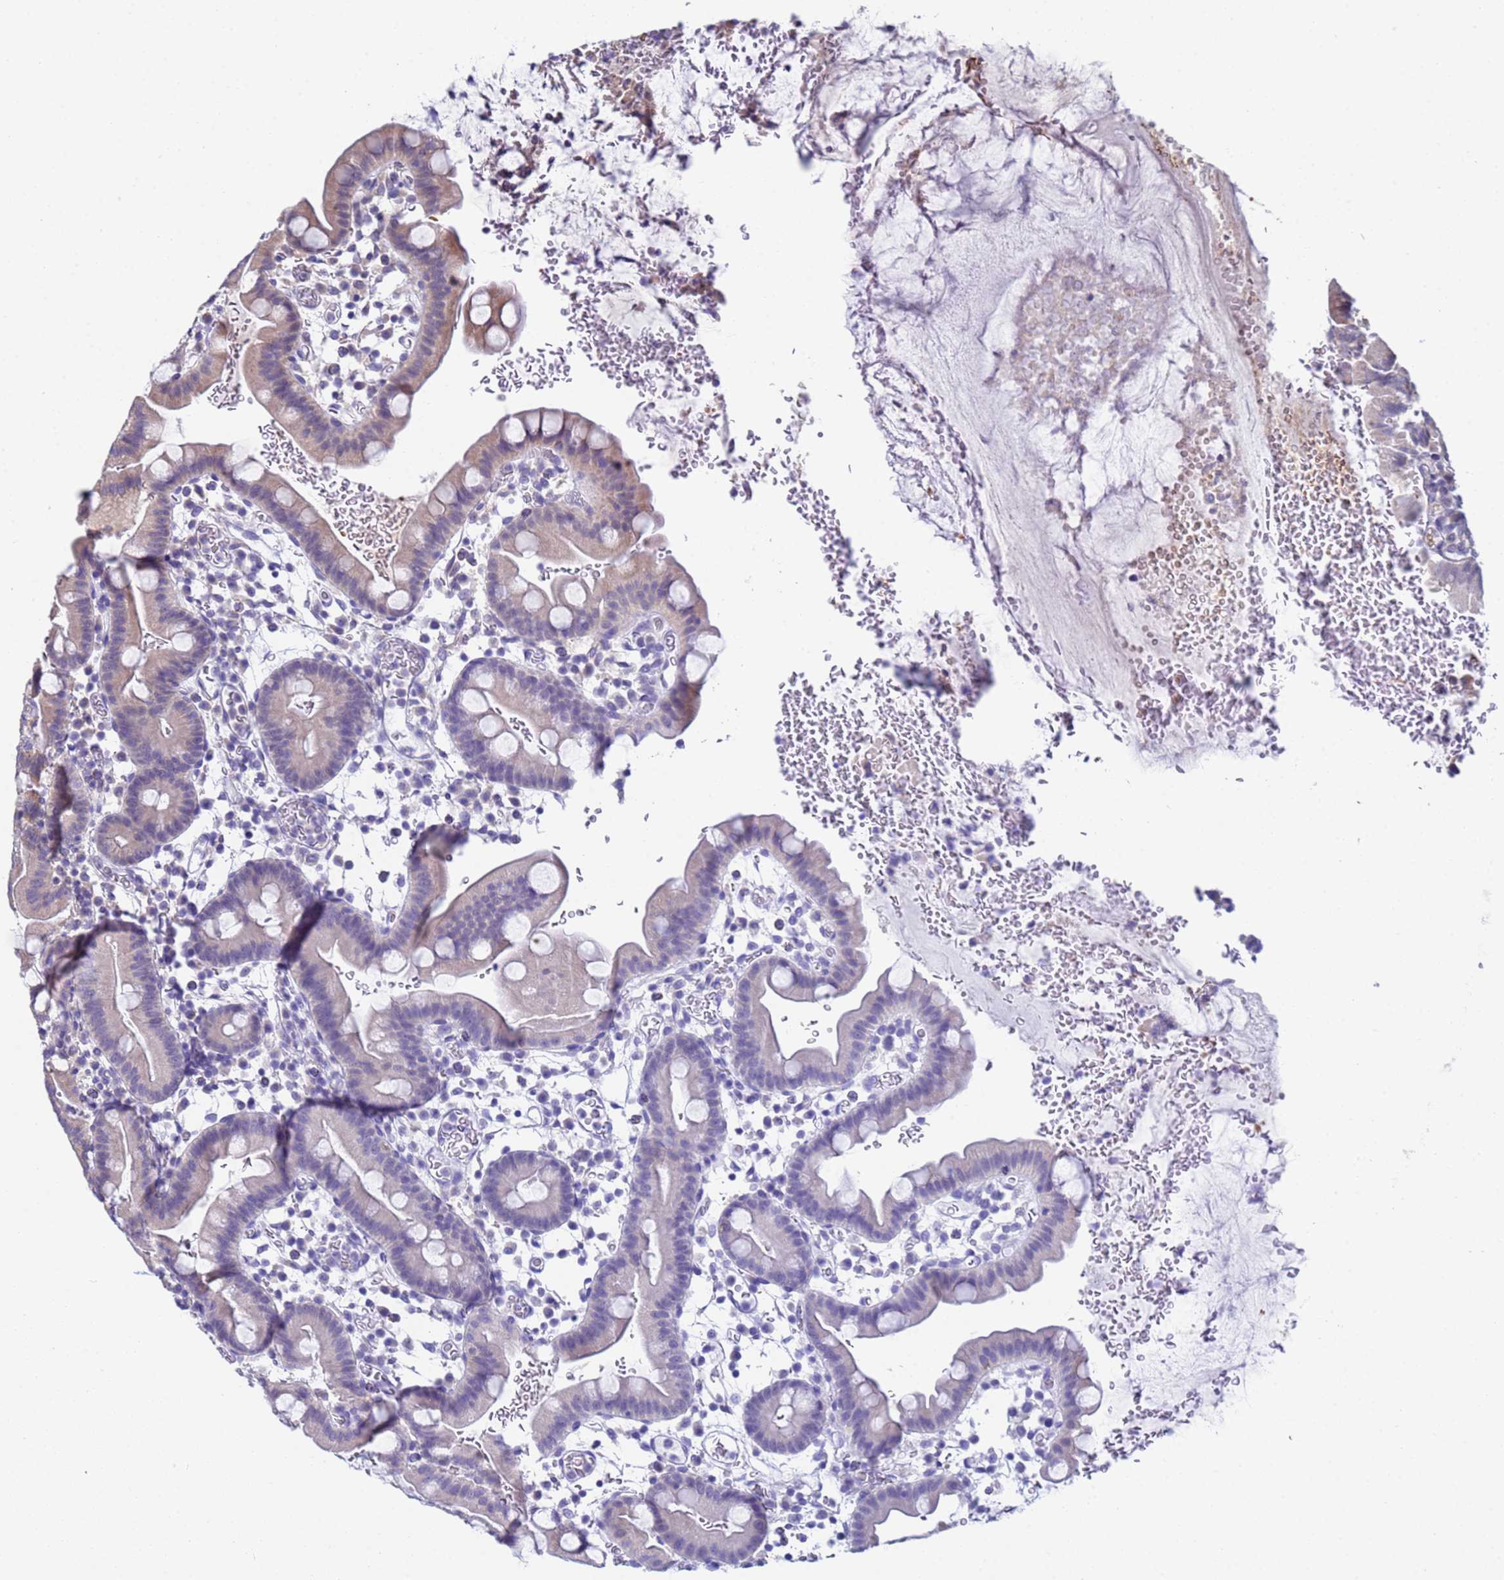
{"staining": {"intensity": "weak", "quantity": "<25%", "location": "cytoplasmic/membranous"}, "tissue": "small intestine", "cell_type": "Glandular cells", "image_type": "normal", "snomed": [{"axis": "morphology", "description": "Normal tissue, NOS"}, {"axis": "topography", "description": "Stomach, upper"}, {"axis": "topography", "description": "Stomach, lower"}, {"axis": "topography", "description": "Small intestine"}], "caption": "DAB immunohistochemical staining of unremarkable small intestine shows no significant positivity in glandular cells. (Brightfield microscopy of DAB (3,3'-diaminobenzidine) IHC at high magnification).", "gene": "CLHC1", "patient": {"sex": "male", "age": 68}}